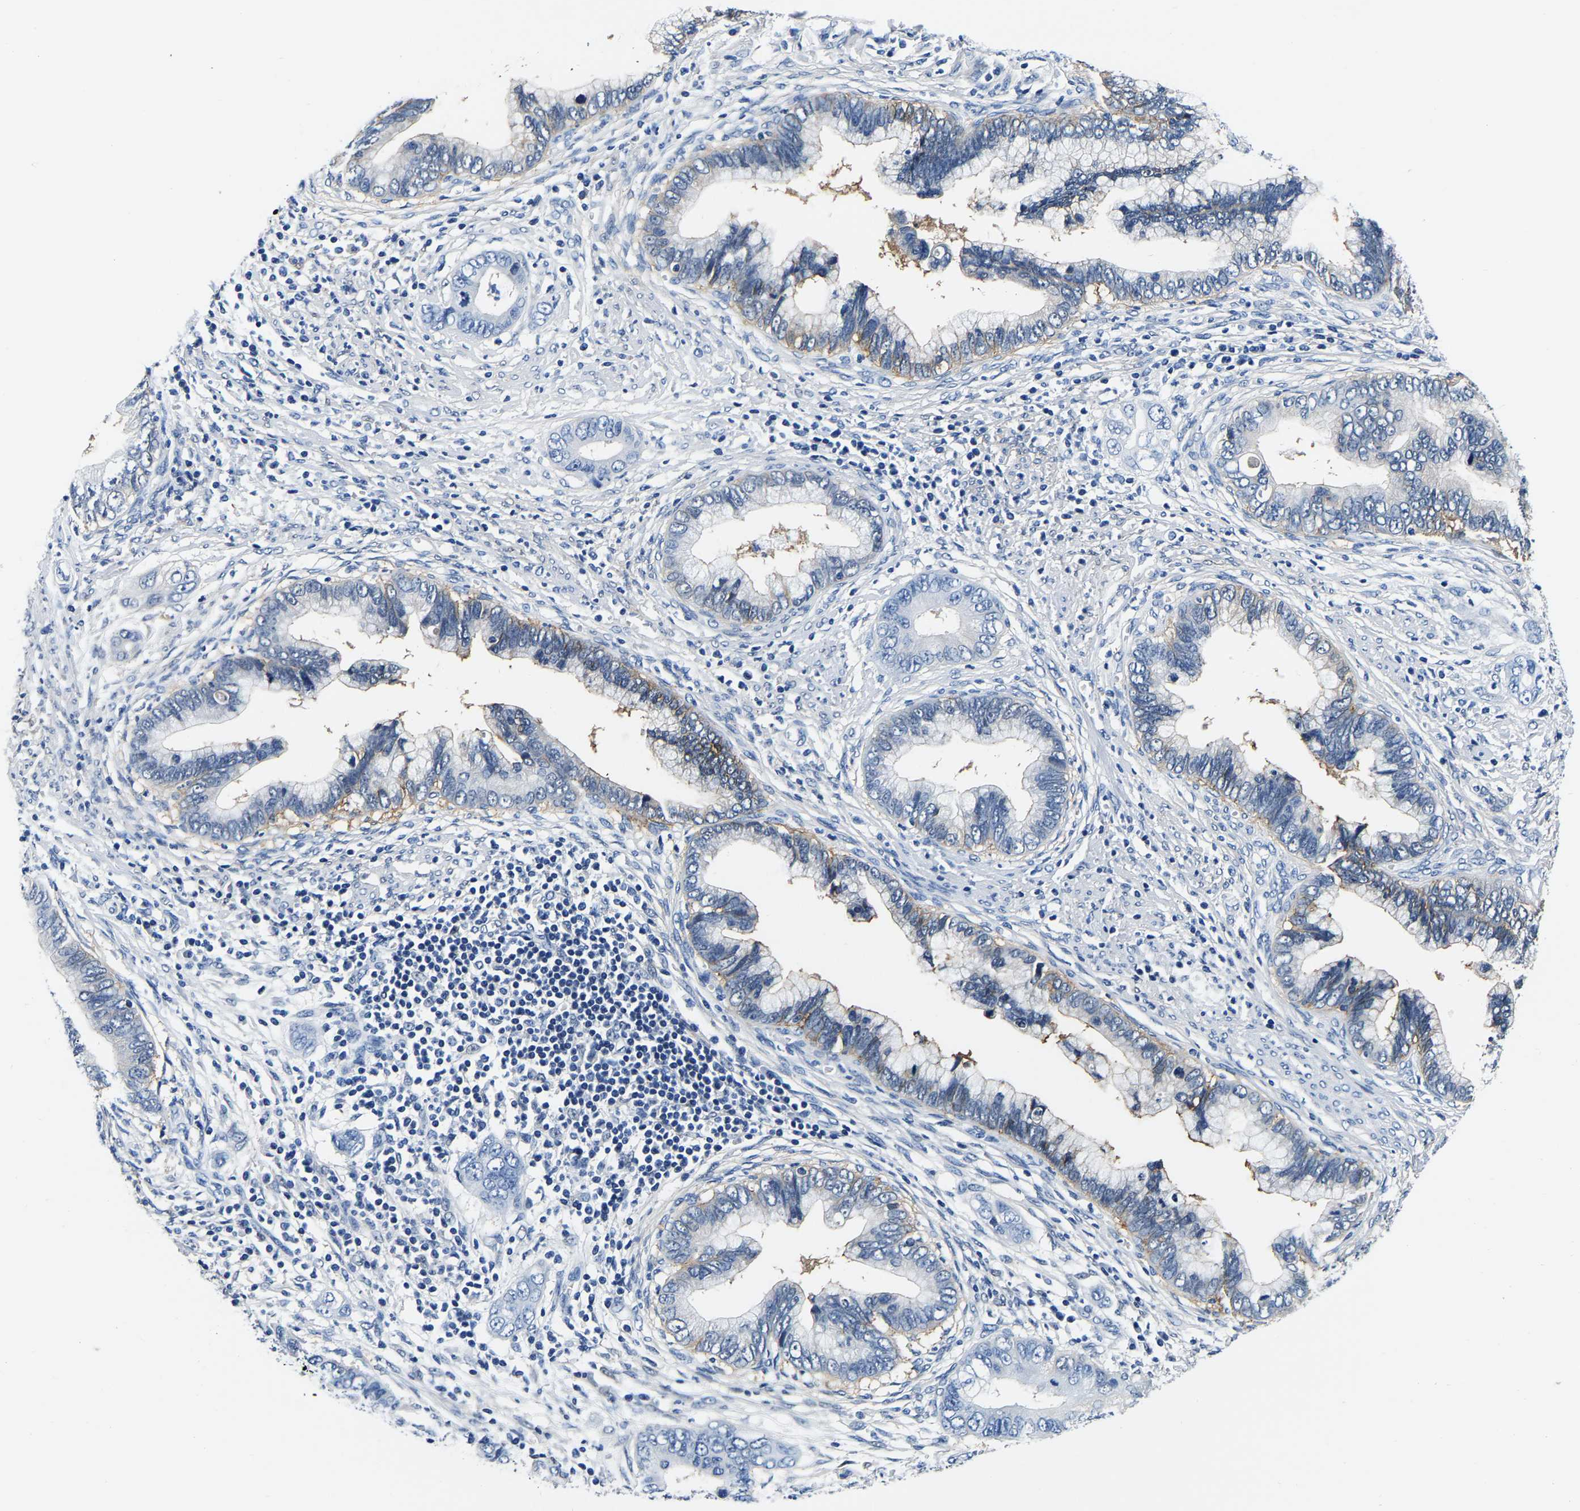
{"staining": {"intensity": "moderate", "quantity": "<25%", "location": "cytoplasmic/membranous"}, "tissue": "cervical cancer", "cell_type": "Tumor cells", "image_type": "cancer", "snomed": [{"axis": "morphology", "description": "Adenocarcinoma, NOS"}, {"axis": "topography", "description": "Cervix"}], "caption": "IHC image of neoplastic tissue: human adenocarcinoma (cervical) stained using IHC exhibits low levels of moderate protein expression localized specifically in the cytoplasmic/membranous of tumor cells, appearing as a cytoplasmic/membranous brown color.", "gene": "ACO1", "patient": {"sex": "female", "age": 44}}